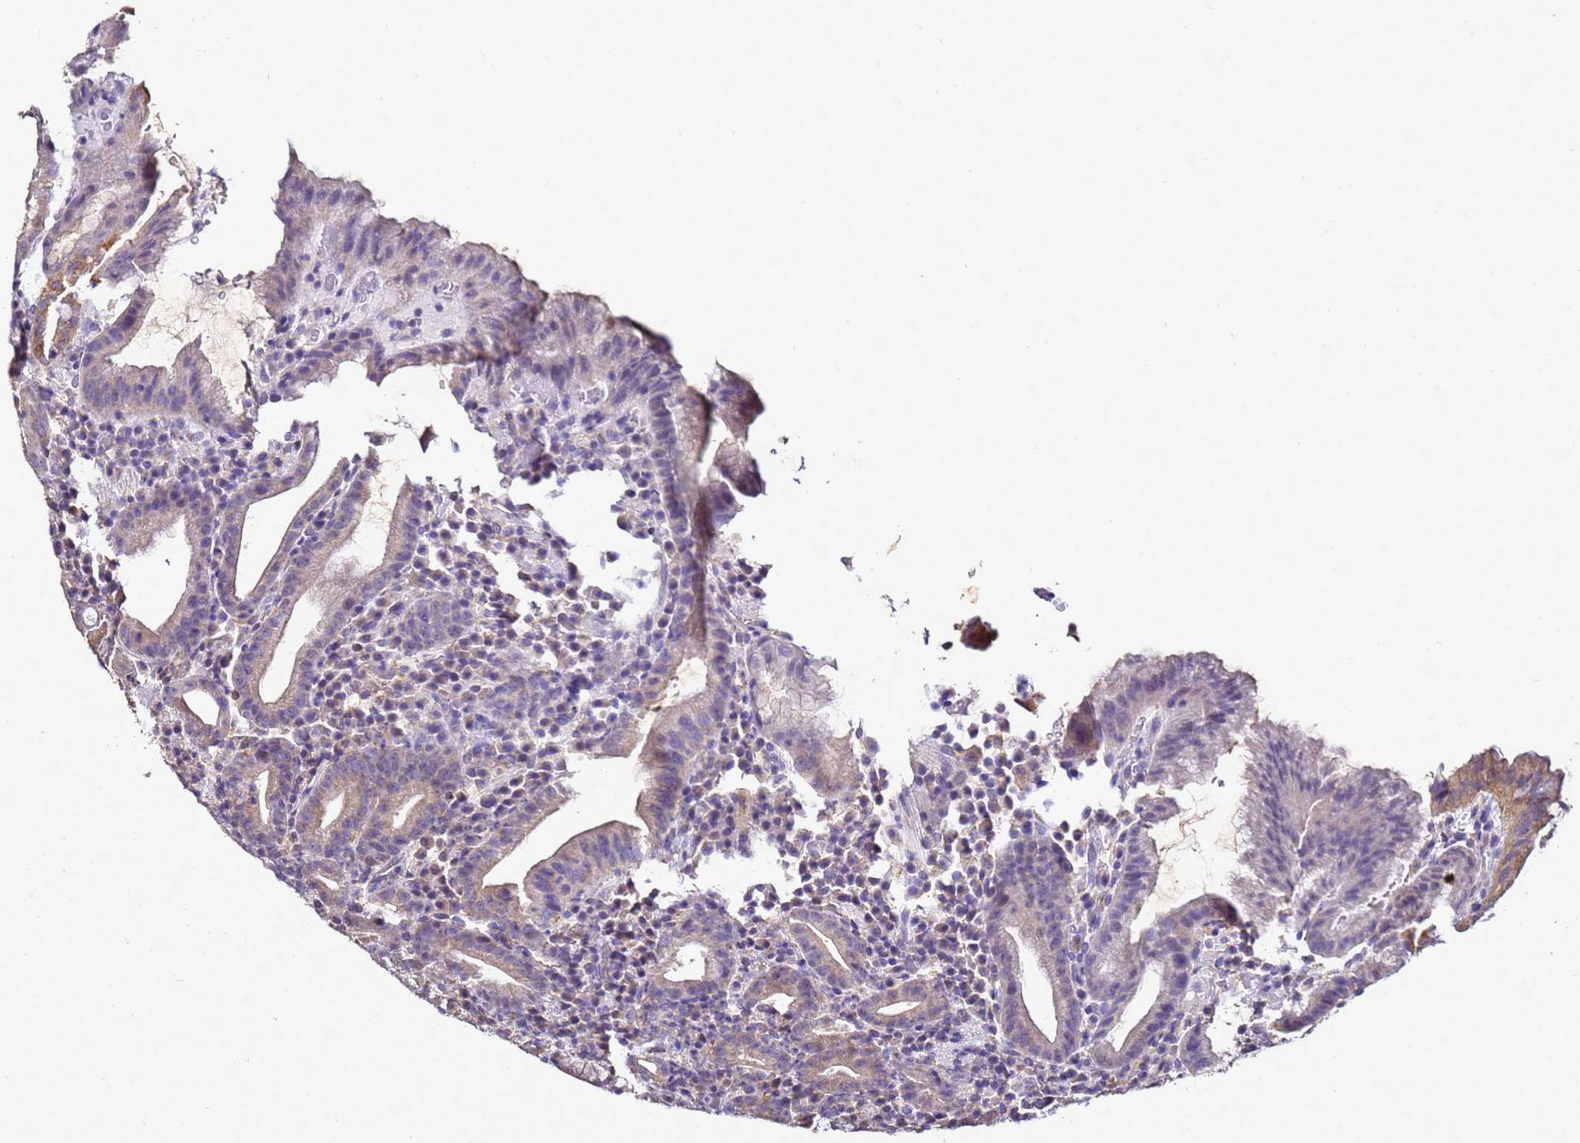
{"staining": {"intensity": "weak", "quantity": "25%-75%", "location": "cytoplasmic/membranous"}, "tissue": "stomach", "cell_type": "Glandular cells", "image_type": "normal", "snomed": [{"axis": "morphology", "description": "Normal tissue, NOS"}, {"axis": "morphology", "description": "Inflammation, NOS"}, {"axis": "topography", "description": "Stomach"}], "caption": "Immunohistochemistry of normal human stomach reveals low levels of weak cytoplasmic/membranous expression in approximately 25%-75% of glandular cells.", "gene": "ENOPH1", "patient": {"sex": "male", "age": 79}}